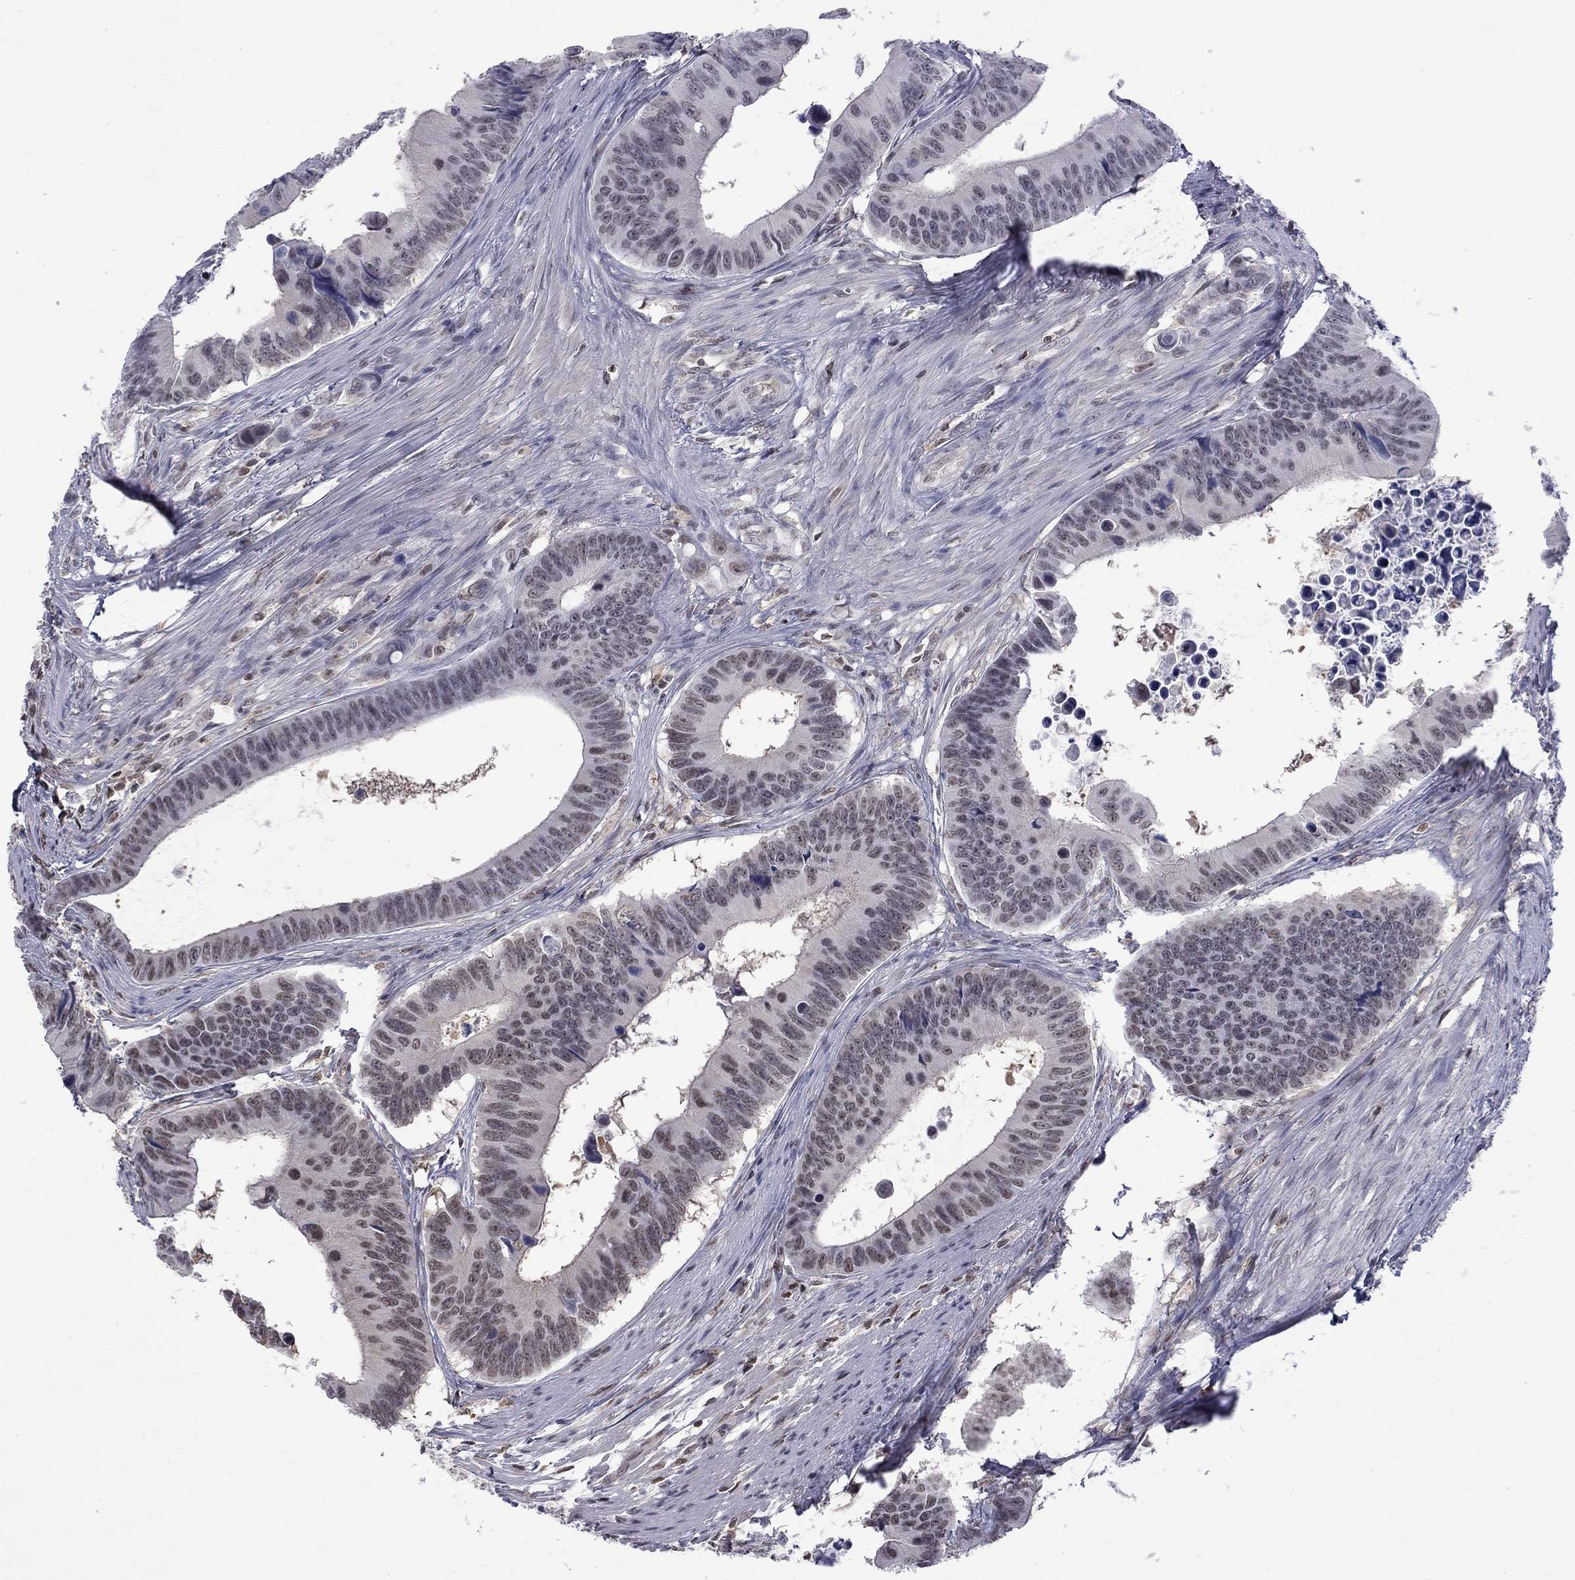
{"staining": {"intensity": "negative", "quantity": "none", "location": "none"}, "tissue": "colorectal cancer", "cell_type": "Tumor cells", "image_type": "cancer", "snomed": [{"axis": "morphology", "description": "Adenocarcinoma, NOS"}, {"axis": "topography", "description": "Colon"}], "caption": "This is a histopathology image of immunohistochemistry (IHC) staining of colorectal cancer, which shows no positivity in tumor cells. (DAB immunohistochemistry (IHC) with hematoxylin counter stain).", "gene": "RFWD3", "patient": {"sex": "female", "age": 87}}